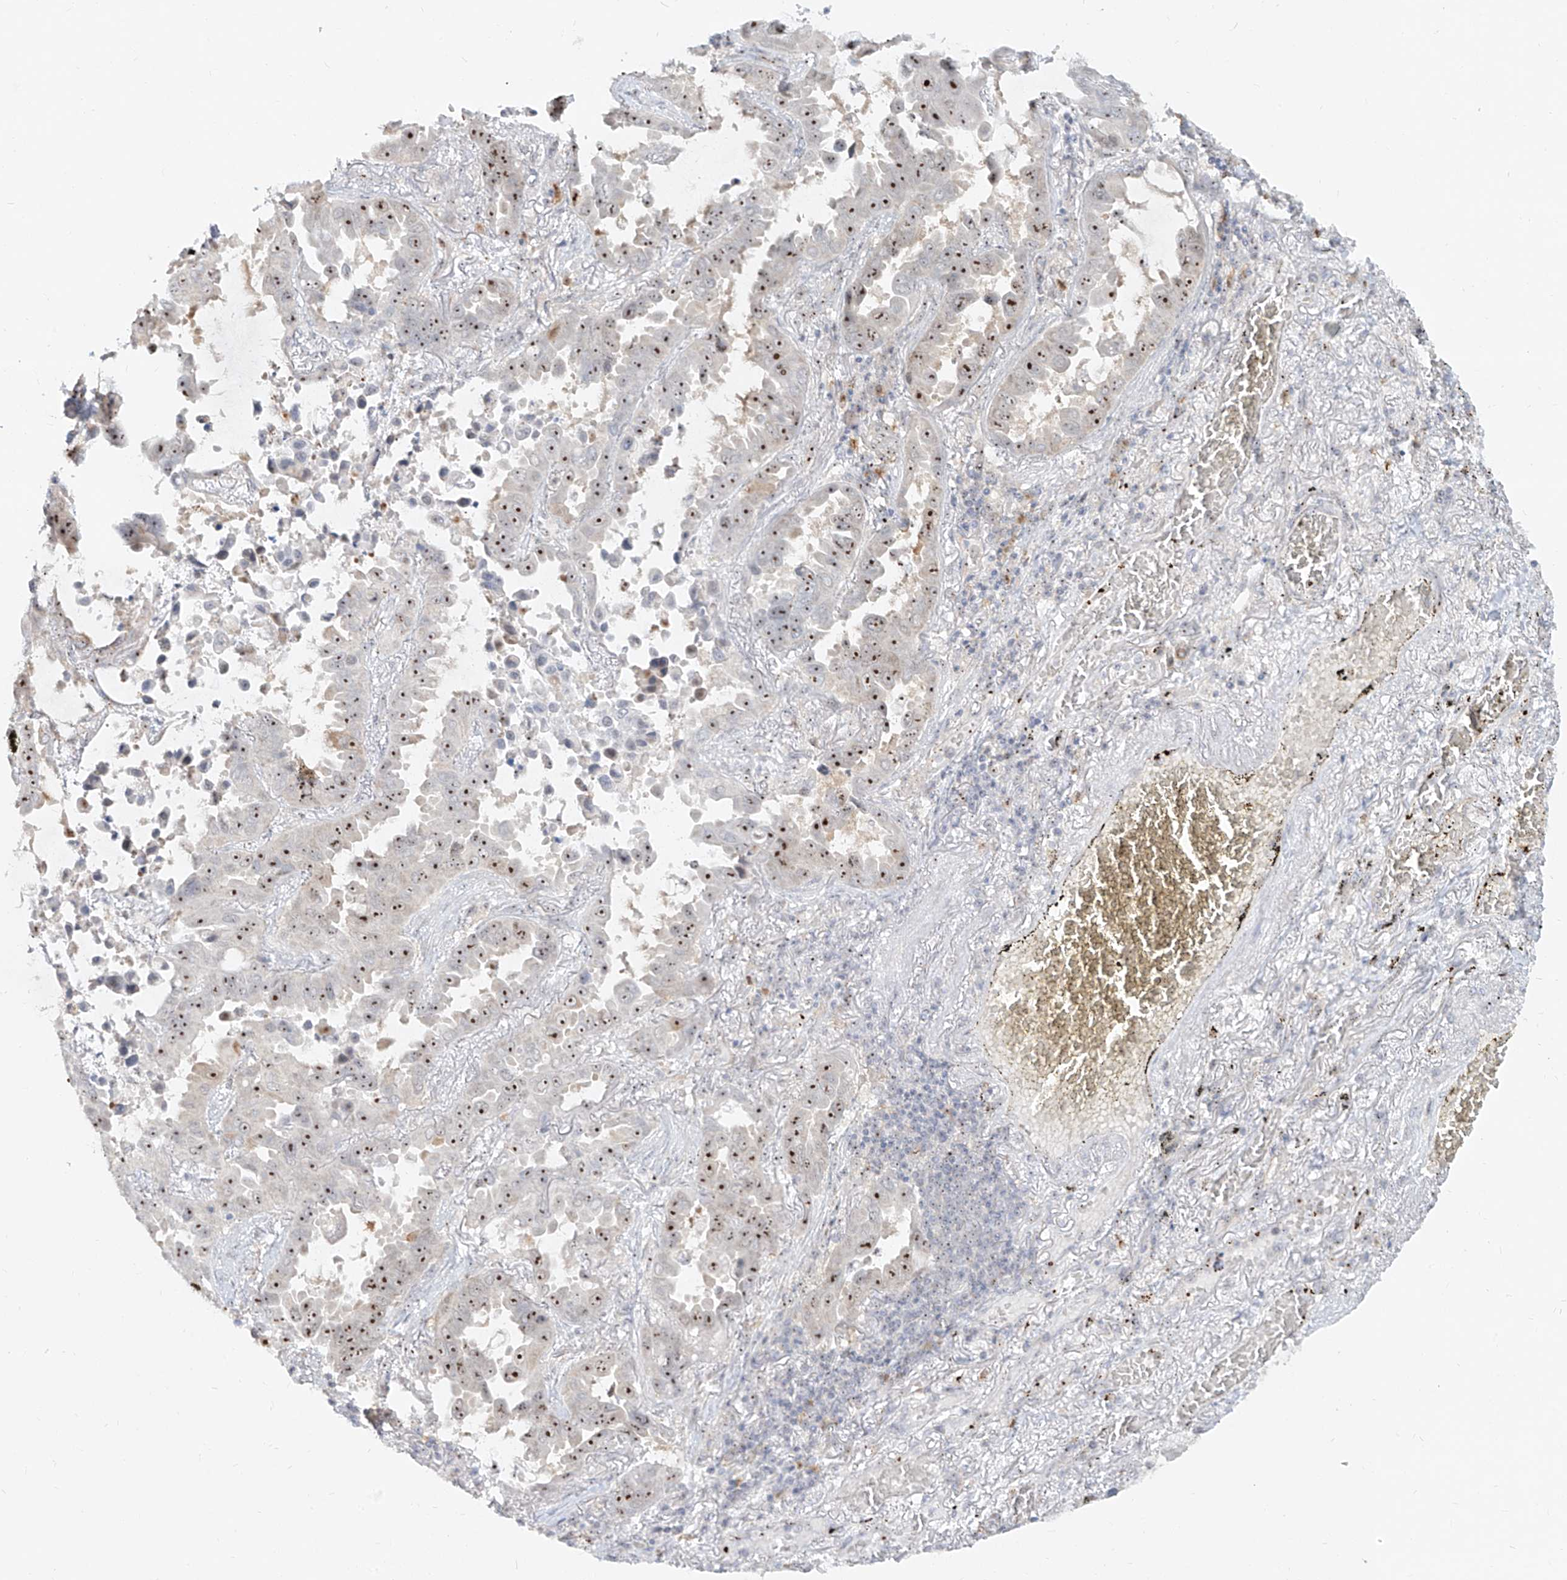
{"staining": {"intensity": "moderate", "quantity": "25%-75%", "location": "nuclear"}, "tissue": "lung cancer", "cell_type": "Tumor cells", "image_type": "cancer", "snomed": [{"axis": "morphology", "description": "Adenocarcinoma, NOS"}, {"axis": "topography", "description": "Lung"}], "caption": "Lung cancer (adenocarcinoma) stained for a protein (brown) demonstrates moderate nuclear positive expression in about 25%-75% of tumor cells.", "gene": "BYSL", "patient": {"sex": "male", "age": 64}}